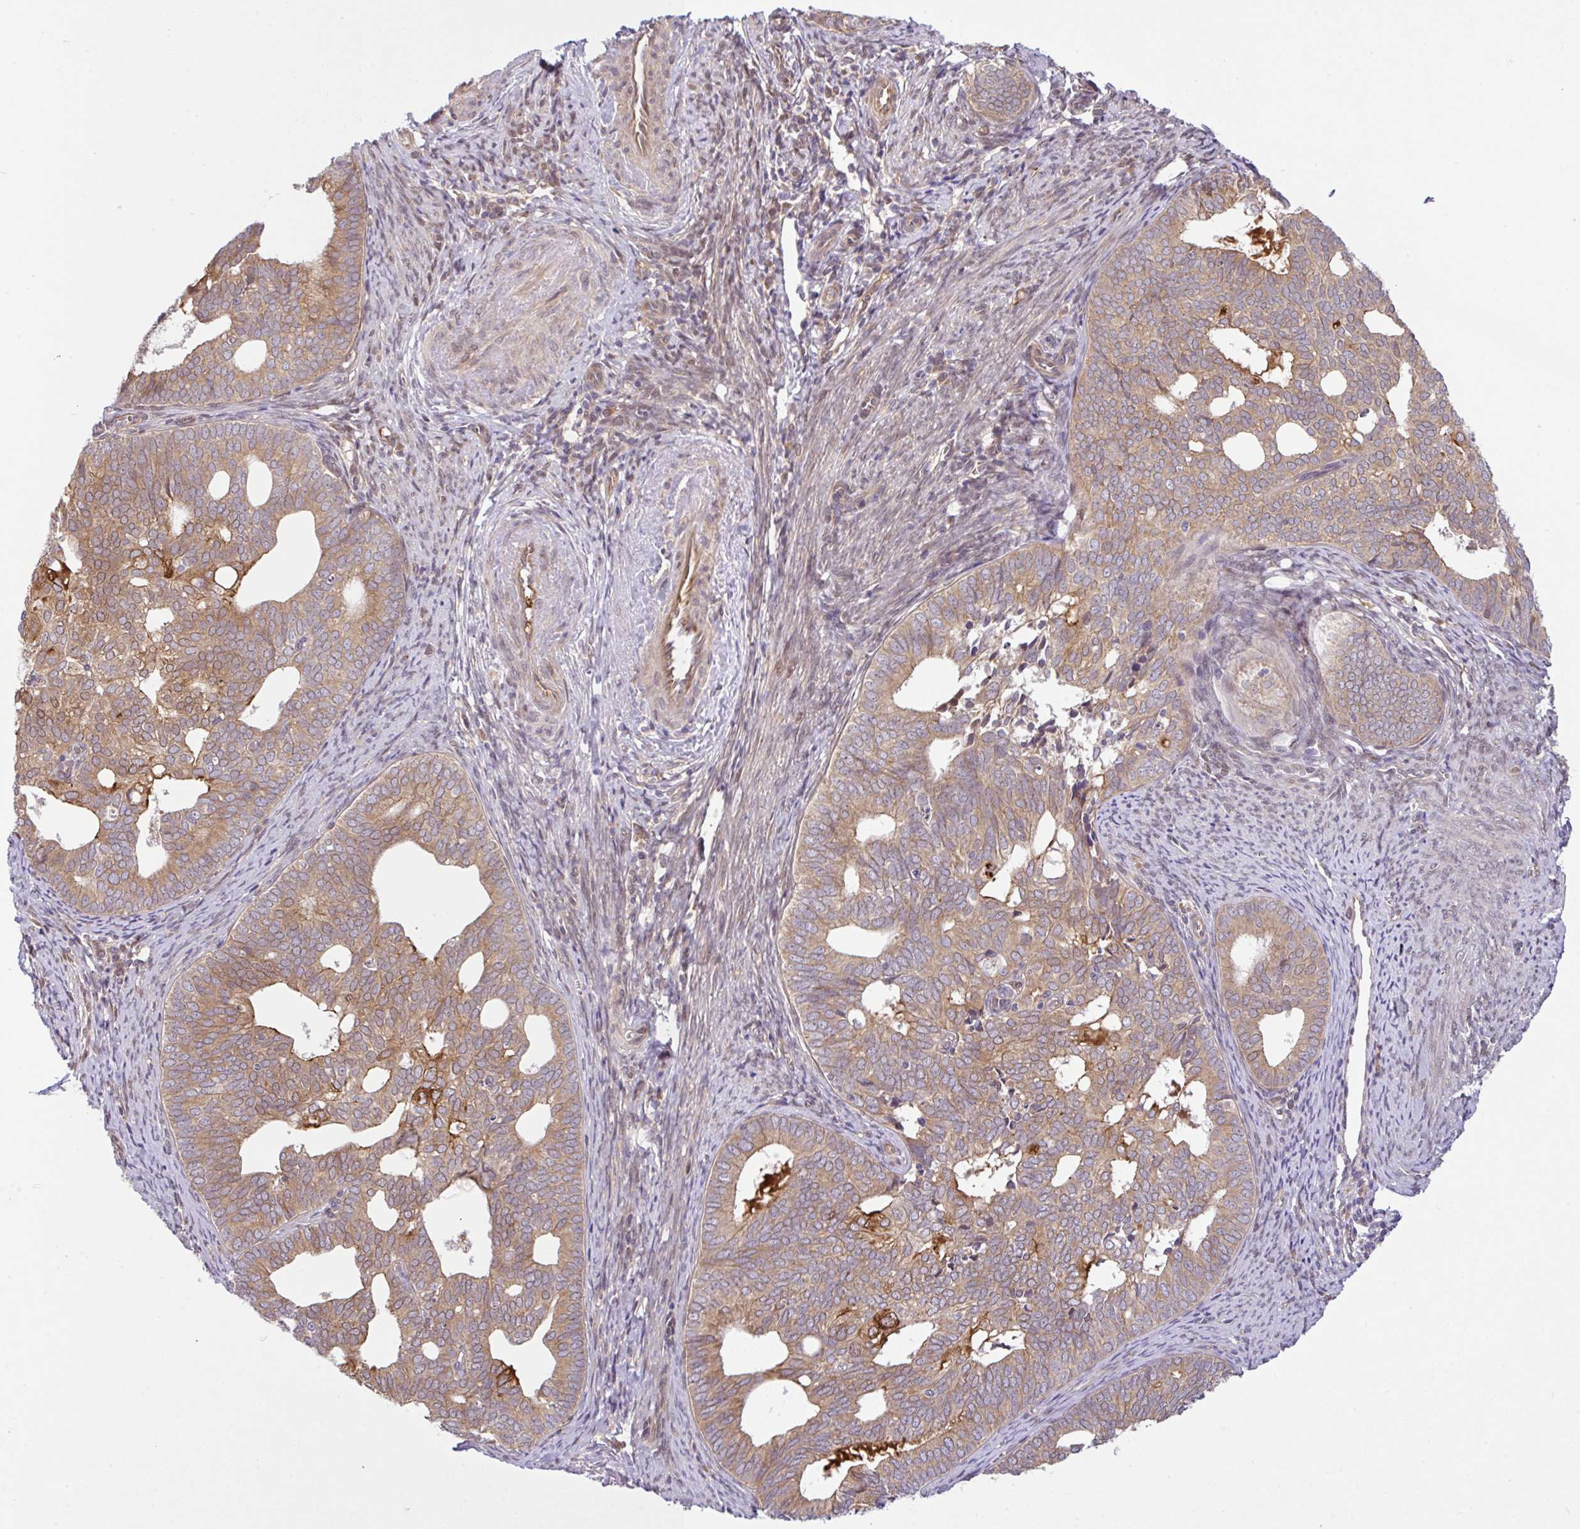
{"staining": {"intensity": "moderate", "quantity": "25%-75%", "location": "cytoplasmic/membranous"}, "tissue": "endometrial cancer", "cell_type": "Tumor cells", "image_type": "cancer", "snomed": [{"axis": "morphology", "description": "Adenocarcinoma, NOS"}, {"axis": "topography", "description": "Endometrium"}], "caption": "Protein expression analysis of human endometrial adenocarcinoma reveals moderate cytoplasmic/membranous positivity in approximately 25%-75% of tumor cells. (brown staining indicates protein expression, while blue staining denotes nuclei).", "gene": "UBE4A", "patient": {"sex": "female", "age": 75}}